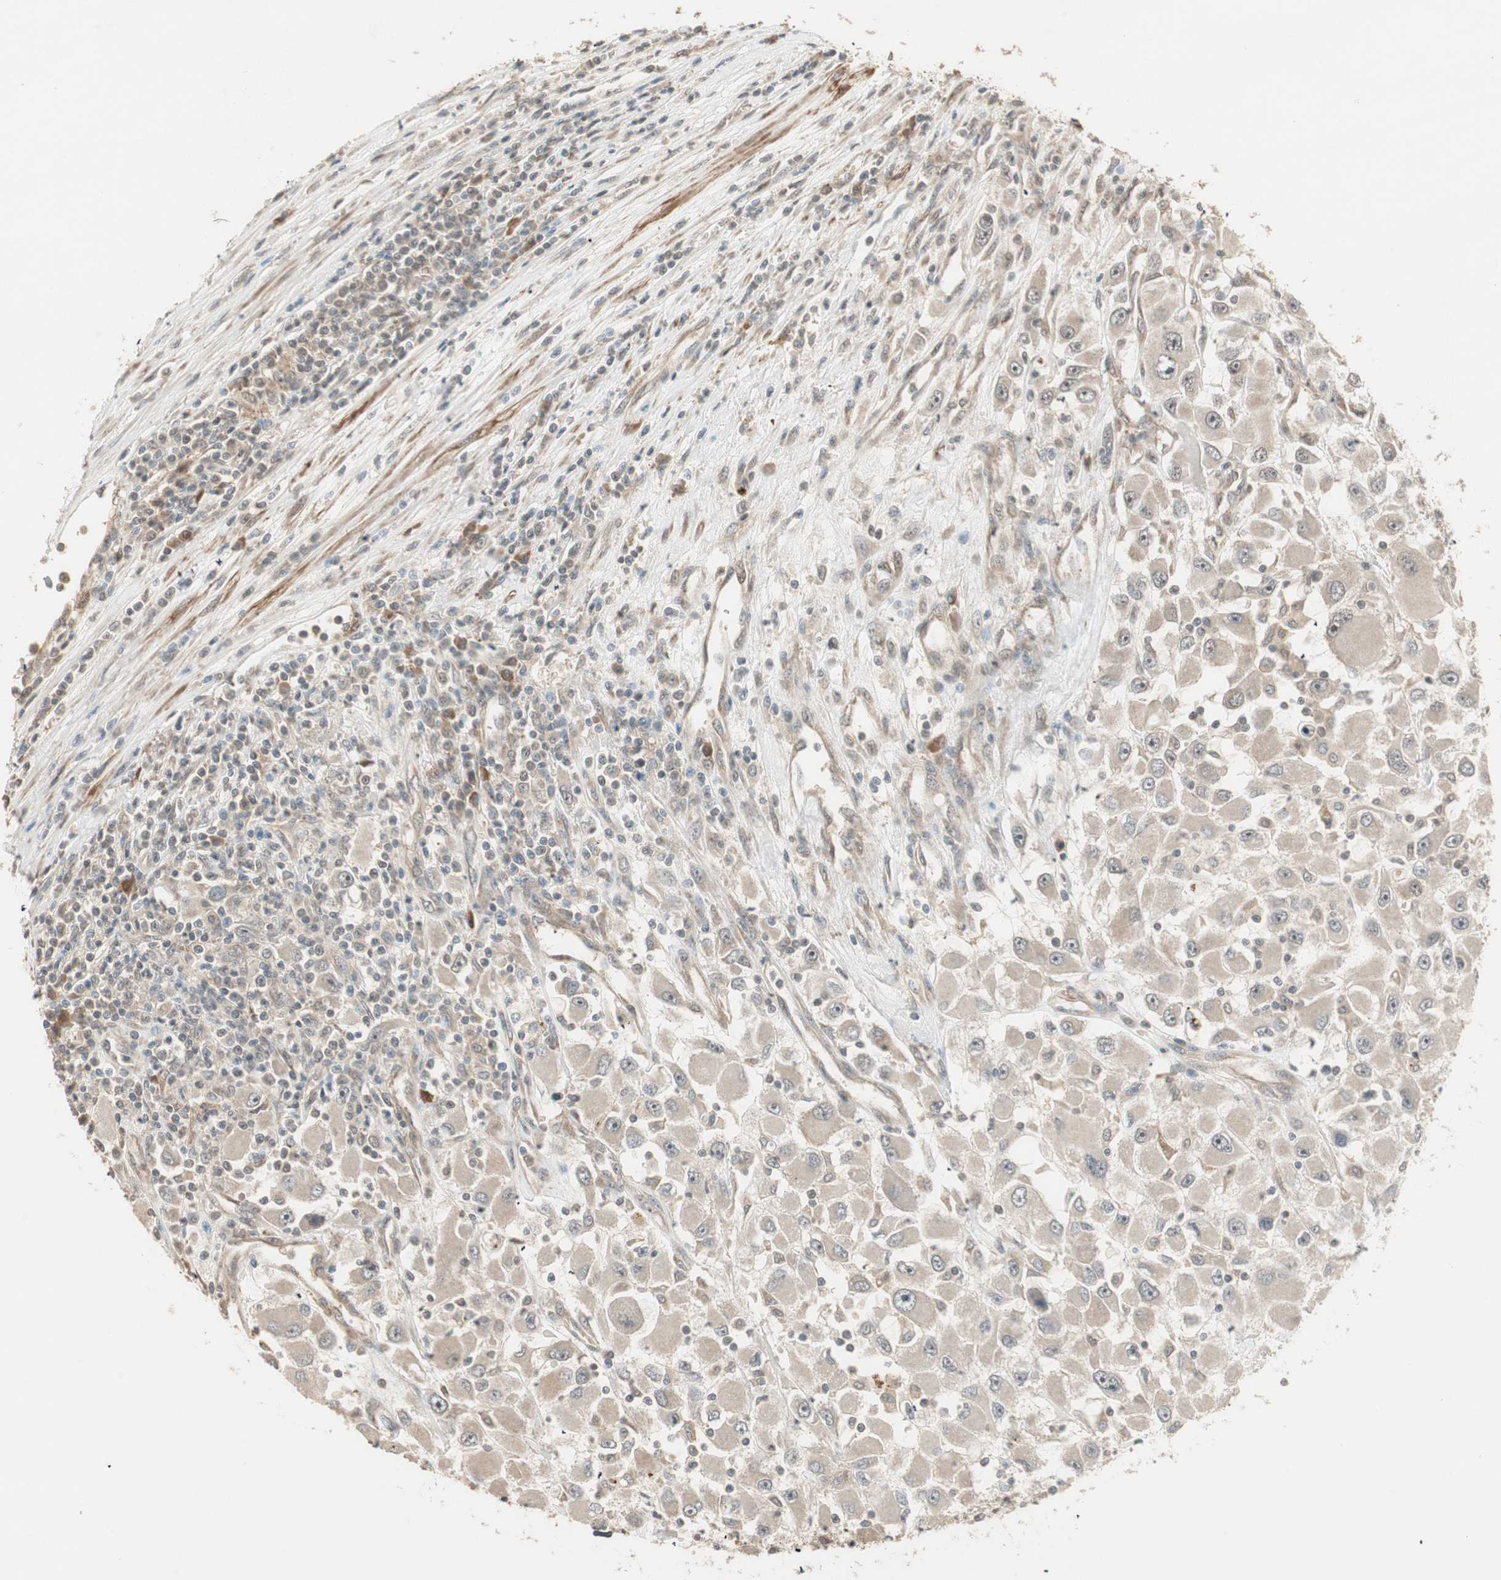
{"staining": {"intensity": "weak", "quantity": "25%-75%", "location": "cytoplasmic/membranous"}, "tissue": "renal cancer", "cell_type": "Tumor cells", "image_type": "cancer", "snomed": [{"axis": "morphology", "description": "Adenocarcinoma, NOS"}, {"axis": "topography", "description": "Kidney"}], "caption": "Immunohistochemistry (IHC) photomicrograph of neoplastic tissue: human renal cancer (adenocarcinoma) stained using IHC shows low levels of weak protein expression localized specifically in the cytoplasmic/membranous of tumor cells, appearing as a cytoplasmic/membranous brown color.", "gene": "ZSCAN31", "patient": {"sex": "female", "age": 52}}